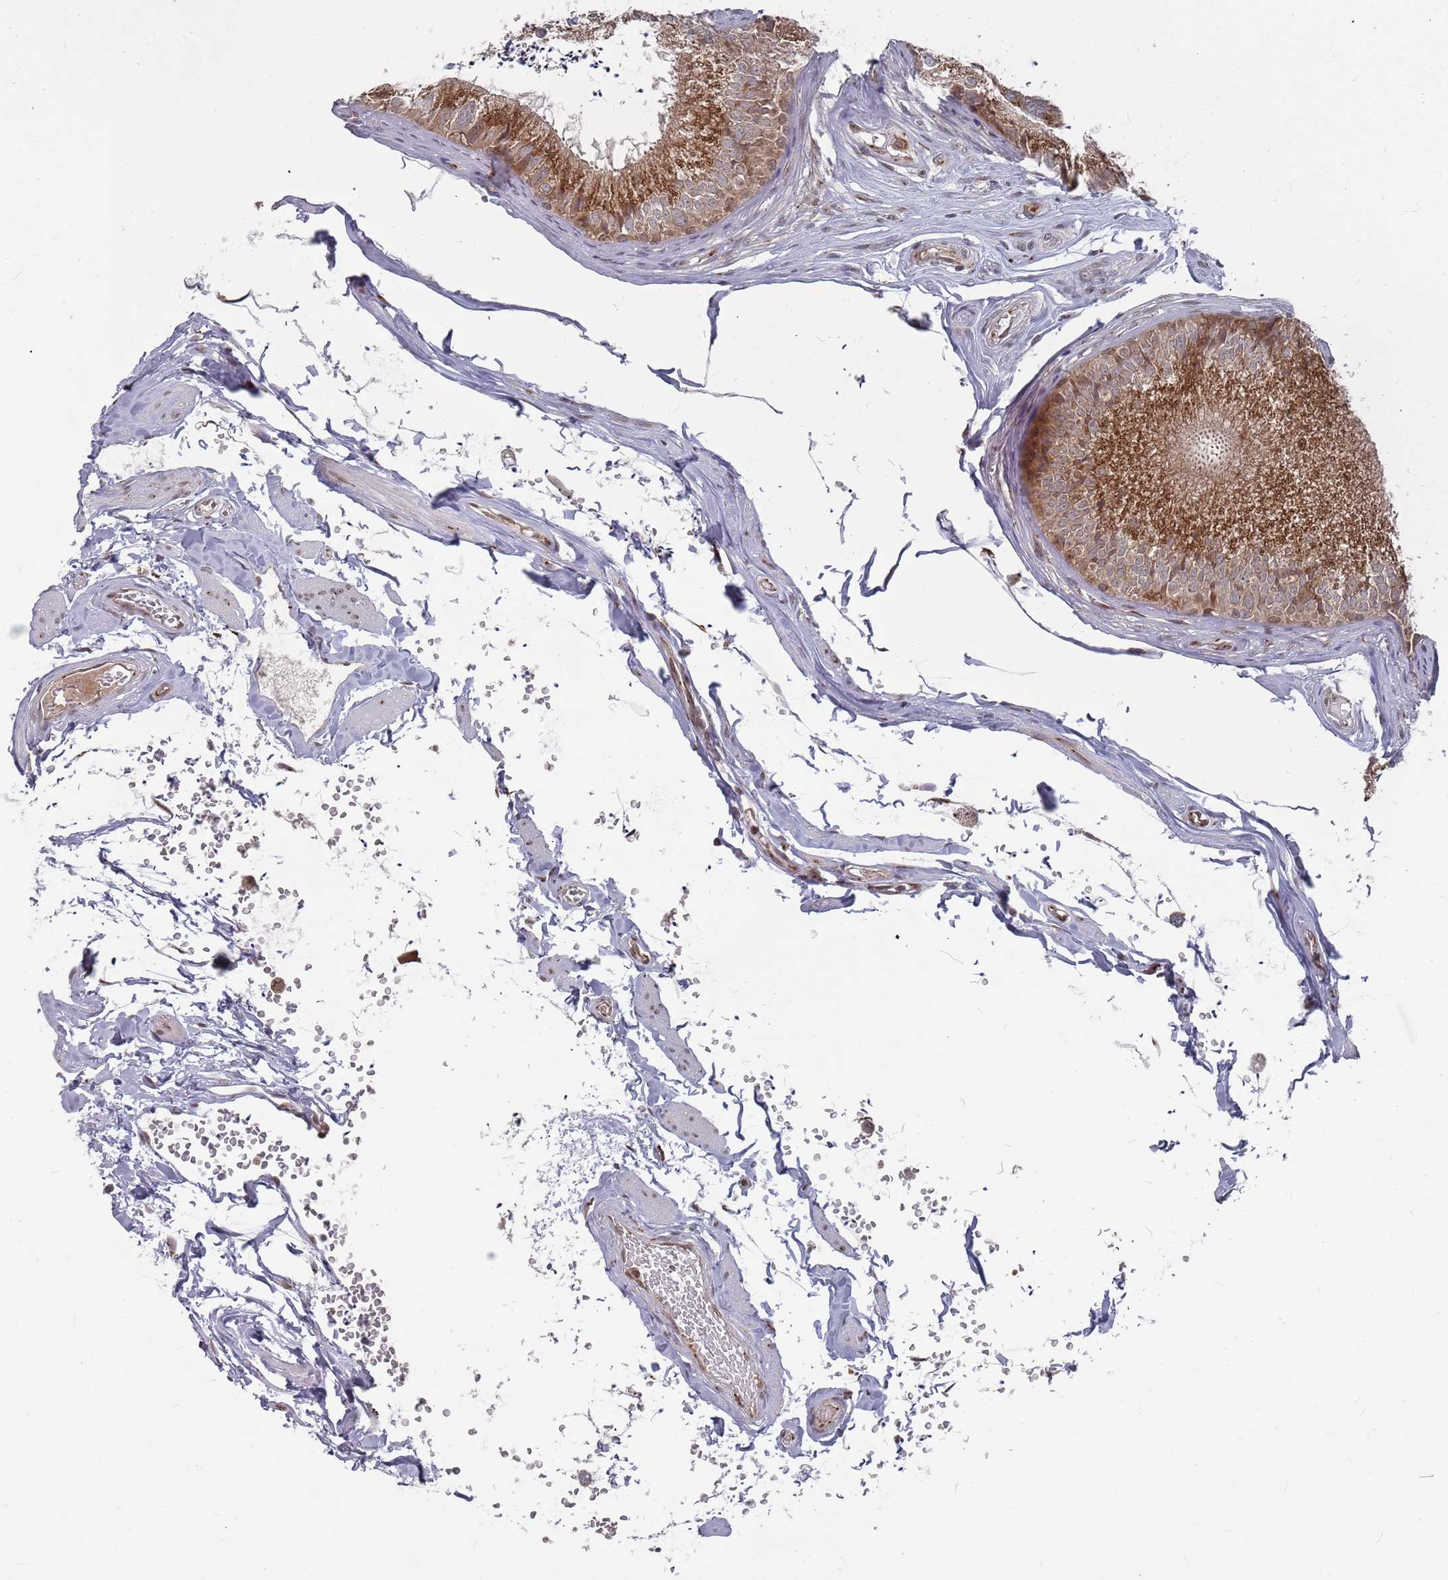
{"staining": {"intensity": "strong", "quantity": ">75%", "location": "cytoplasmic/membranous"}, "tissue": "epididymis", "cell_type": "Glandular cells", "image_type": "normal", "snomed": [{"axis": "morphology", "description": "Normal tissue, NOS"}, {"axis": "topography", "description": "Epididymis"}], "caption": "IHC (DAB) staining of benign human epididymis shows strong cytoplasmic/membranous protein positivity in about >75% of glandular cells.", "gene": "FMO4", "patient": {"sex": "male", "age": 79}}